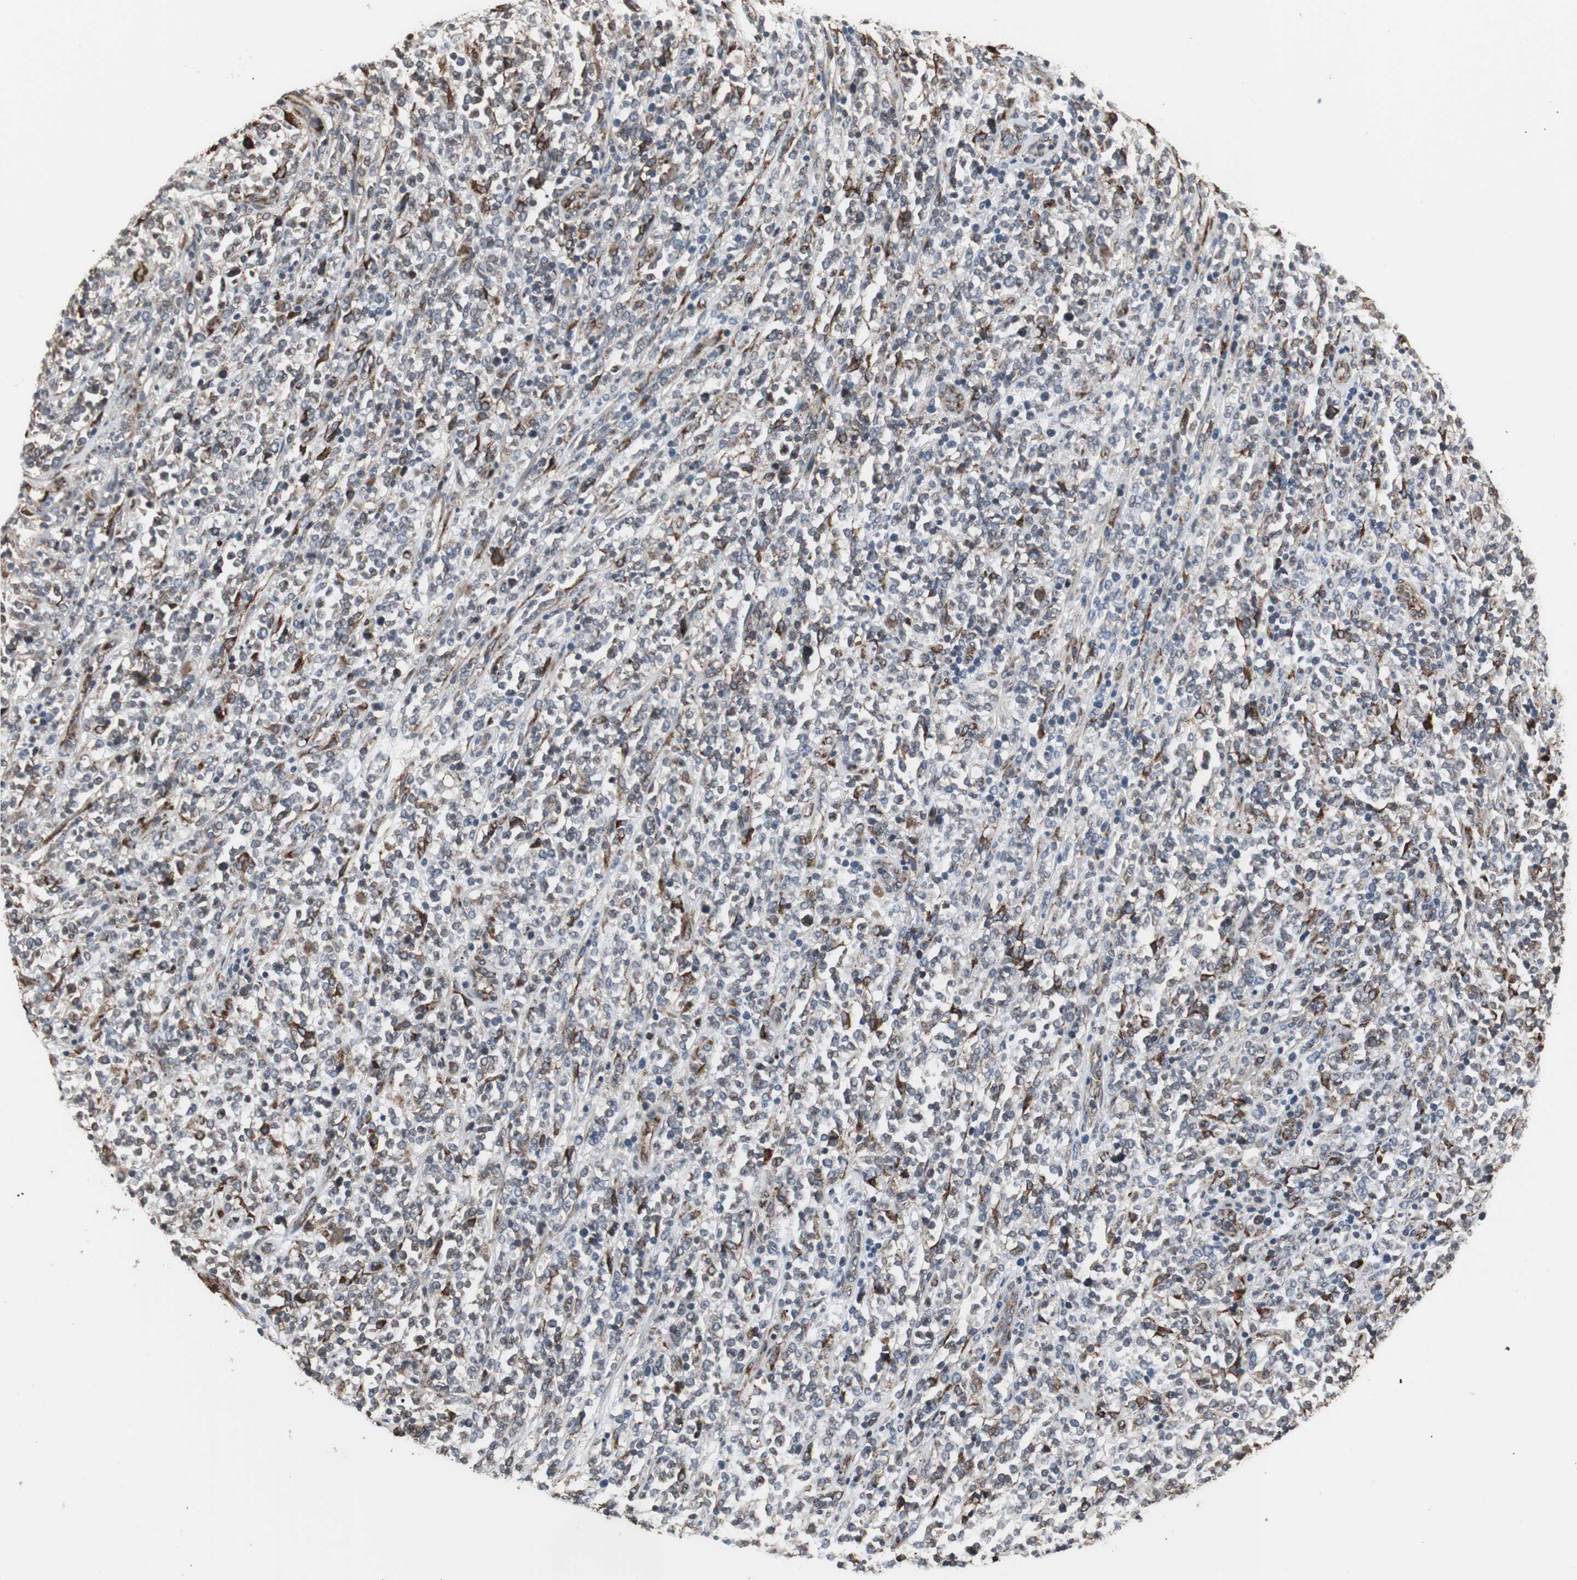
{"staining": {"intensity": "moderate", "quantity": ">75%", "location": "cytoplasmic/membranous"}, "tissue": "lymphoma", "cell_type": "Tumor cells", "image_type": "cancer", "snomed": [{"axis": "morphology", "description": "Malignant lymphoma, non-Hodgkin's type, High grade"}, {"axis": "topography", "description": "Soft tissue"}], "caption": "Immunohistochemical staining of malignant lymphoma, non-Hodgkin's type (high-grade) displays medium levels of moderate cytoplasmic/membranous protein expression in about >75% of tumor cells.", "gene": "CALU", "patient": {"sex": "male", "age": 18}}